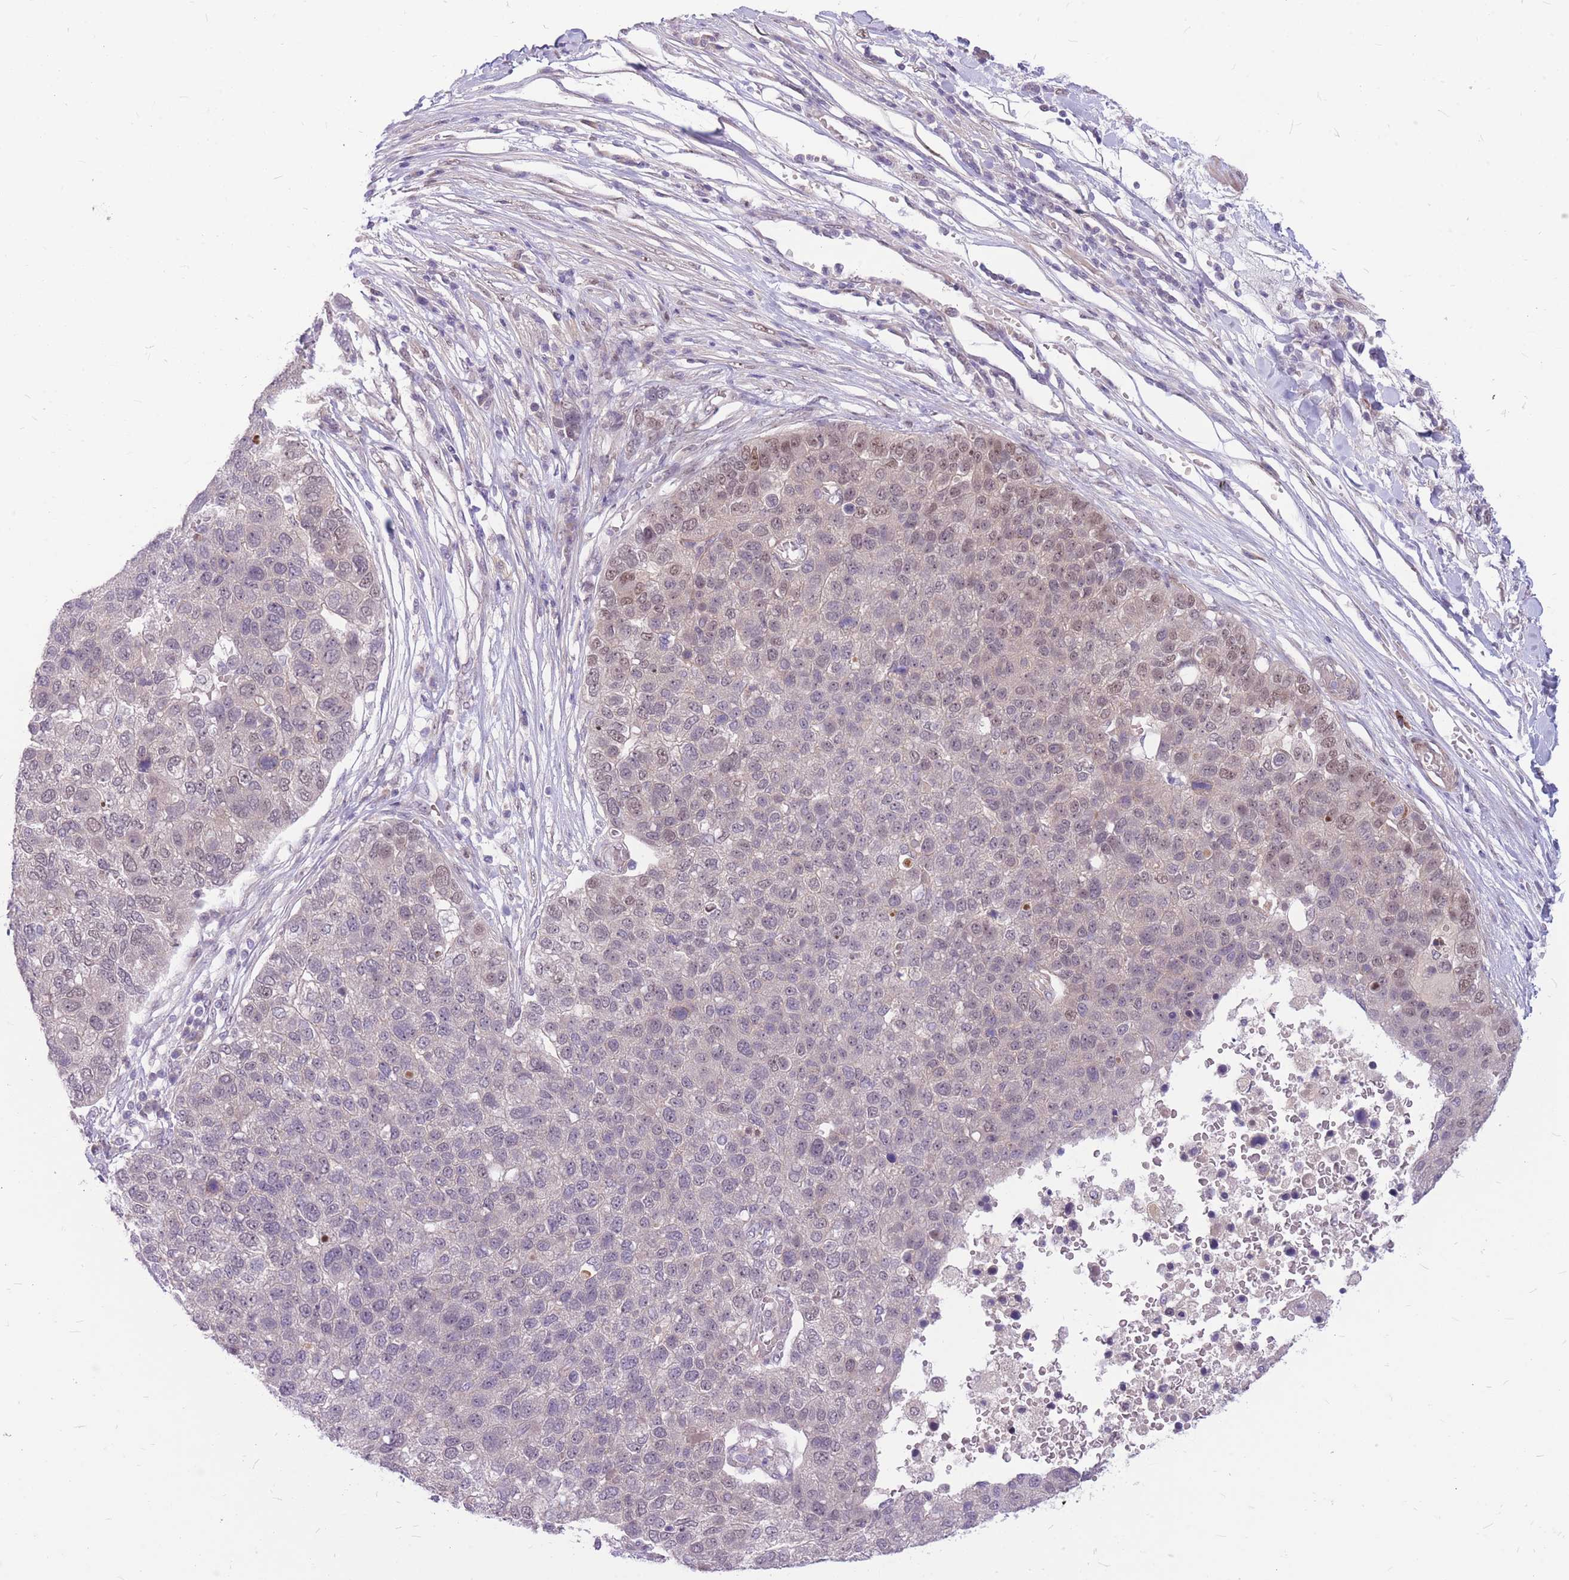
{"staining": {"intensity": "weak", "quantity": "<25%", "location": "nuclear"}, "tissue": "pancreatic cancer", "cell_type": "Tumor cells", "image_type": "cancer", "snomed": [{"axis": "morphology", "description": "Adenocarcinoma, NOS"}, {"axis": "topography", "description": "Pancreas"}], "caption": "Immunohistochemical staining of human pancreatic cancer (adenocarcinoma) reveals no significant positivity in tumor cells.", "gene": "ERCC2", "patient": {"sex": "female", "age": 61}}